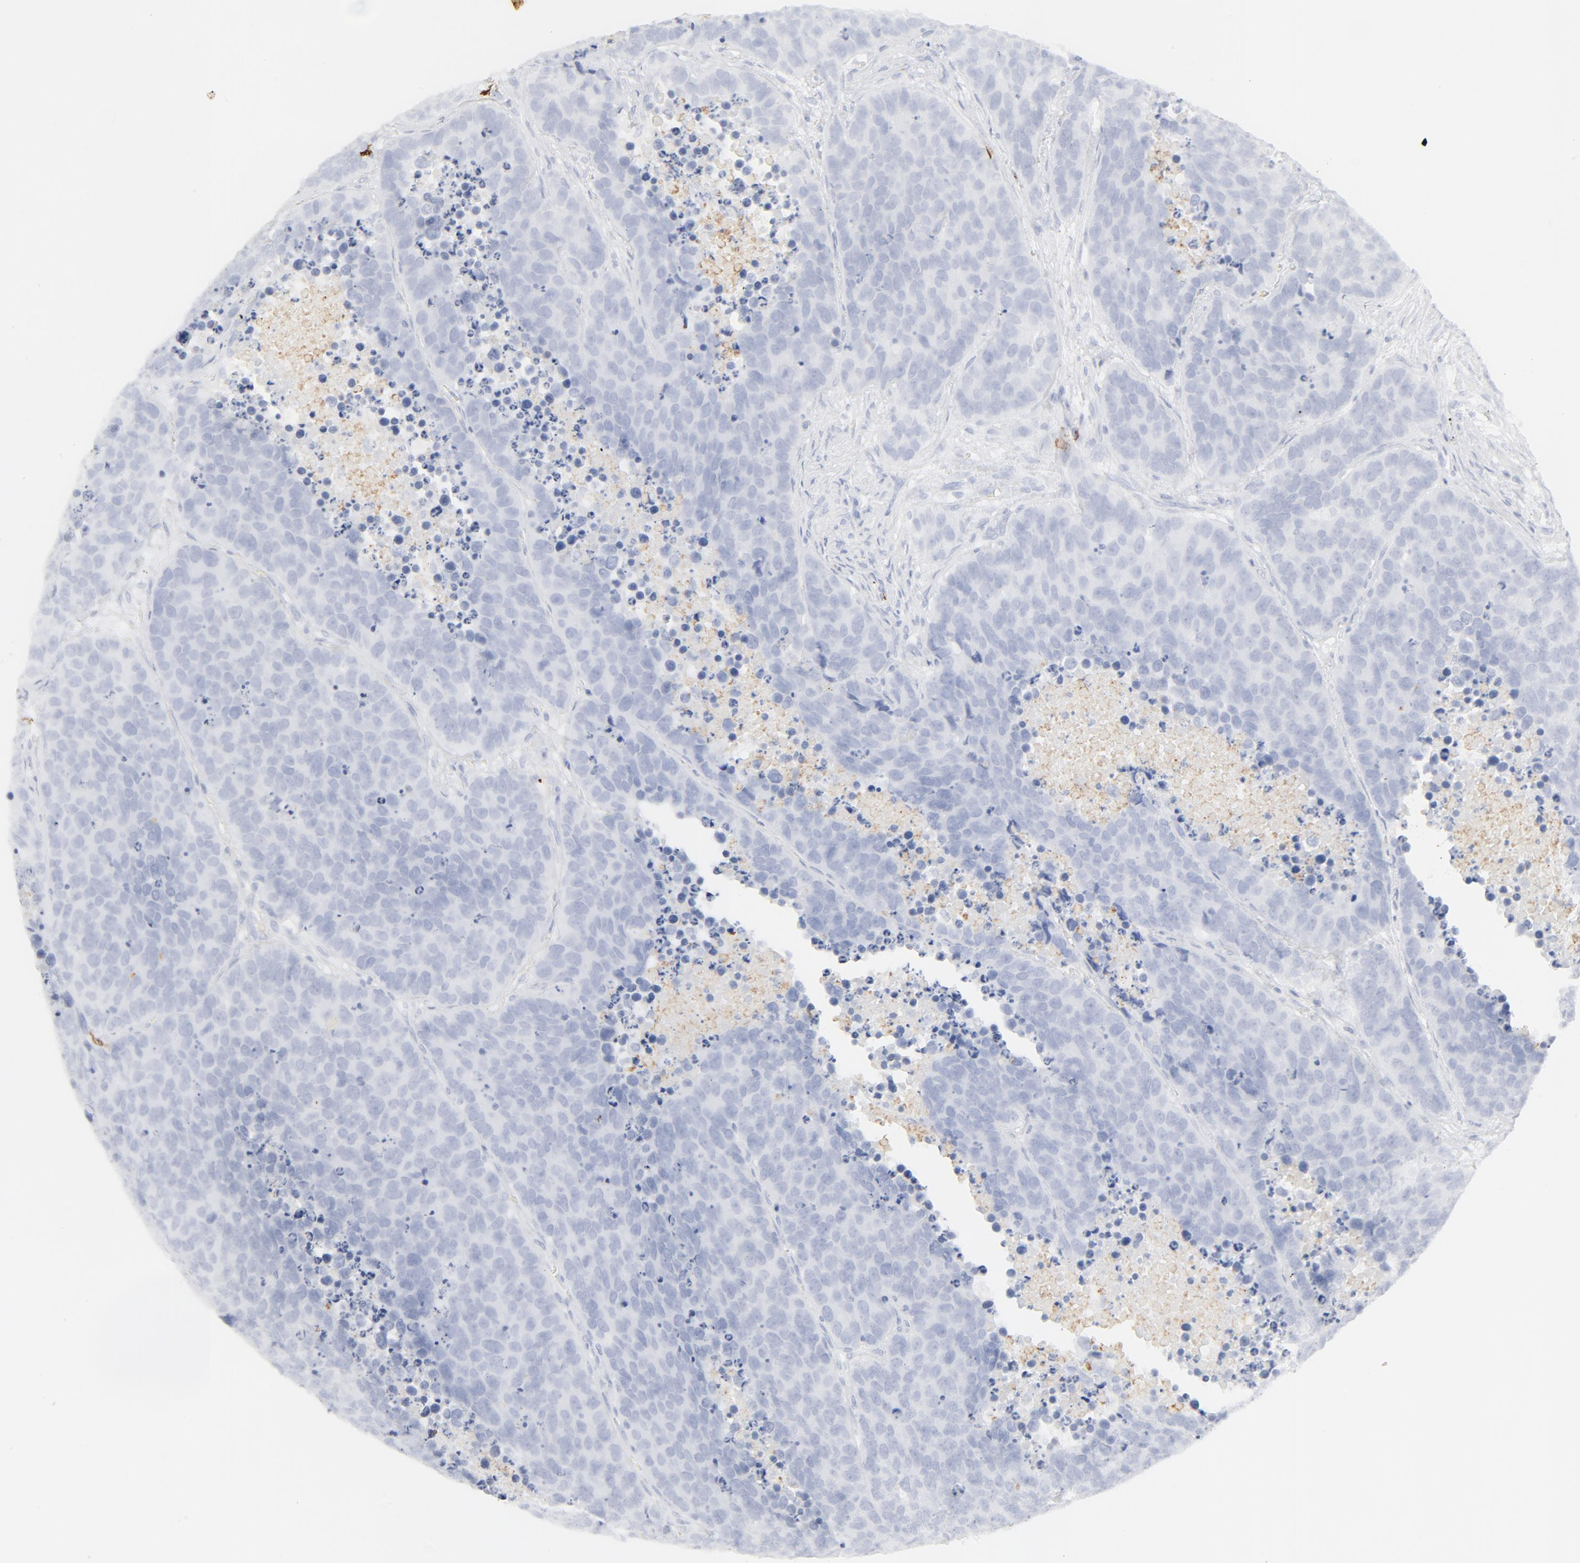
{"staining": {"intensity": "negative", "quantity": "none", "location": "none"}, "tissue": "carcinoid", "cell_type": "Tumor cells", "image_type": "cancer", "snomed": [{"axis": "morphology", "description": "Carcinoid, malignant, NOS"}, {"axis": "topography", "description": "Lung"}], "caption": "Immunohistochemistry of carcinoid demonstrates no expression in tumor cells.", "gene": "CCR7", "patient": {"sex": "male", "age": 60}}